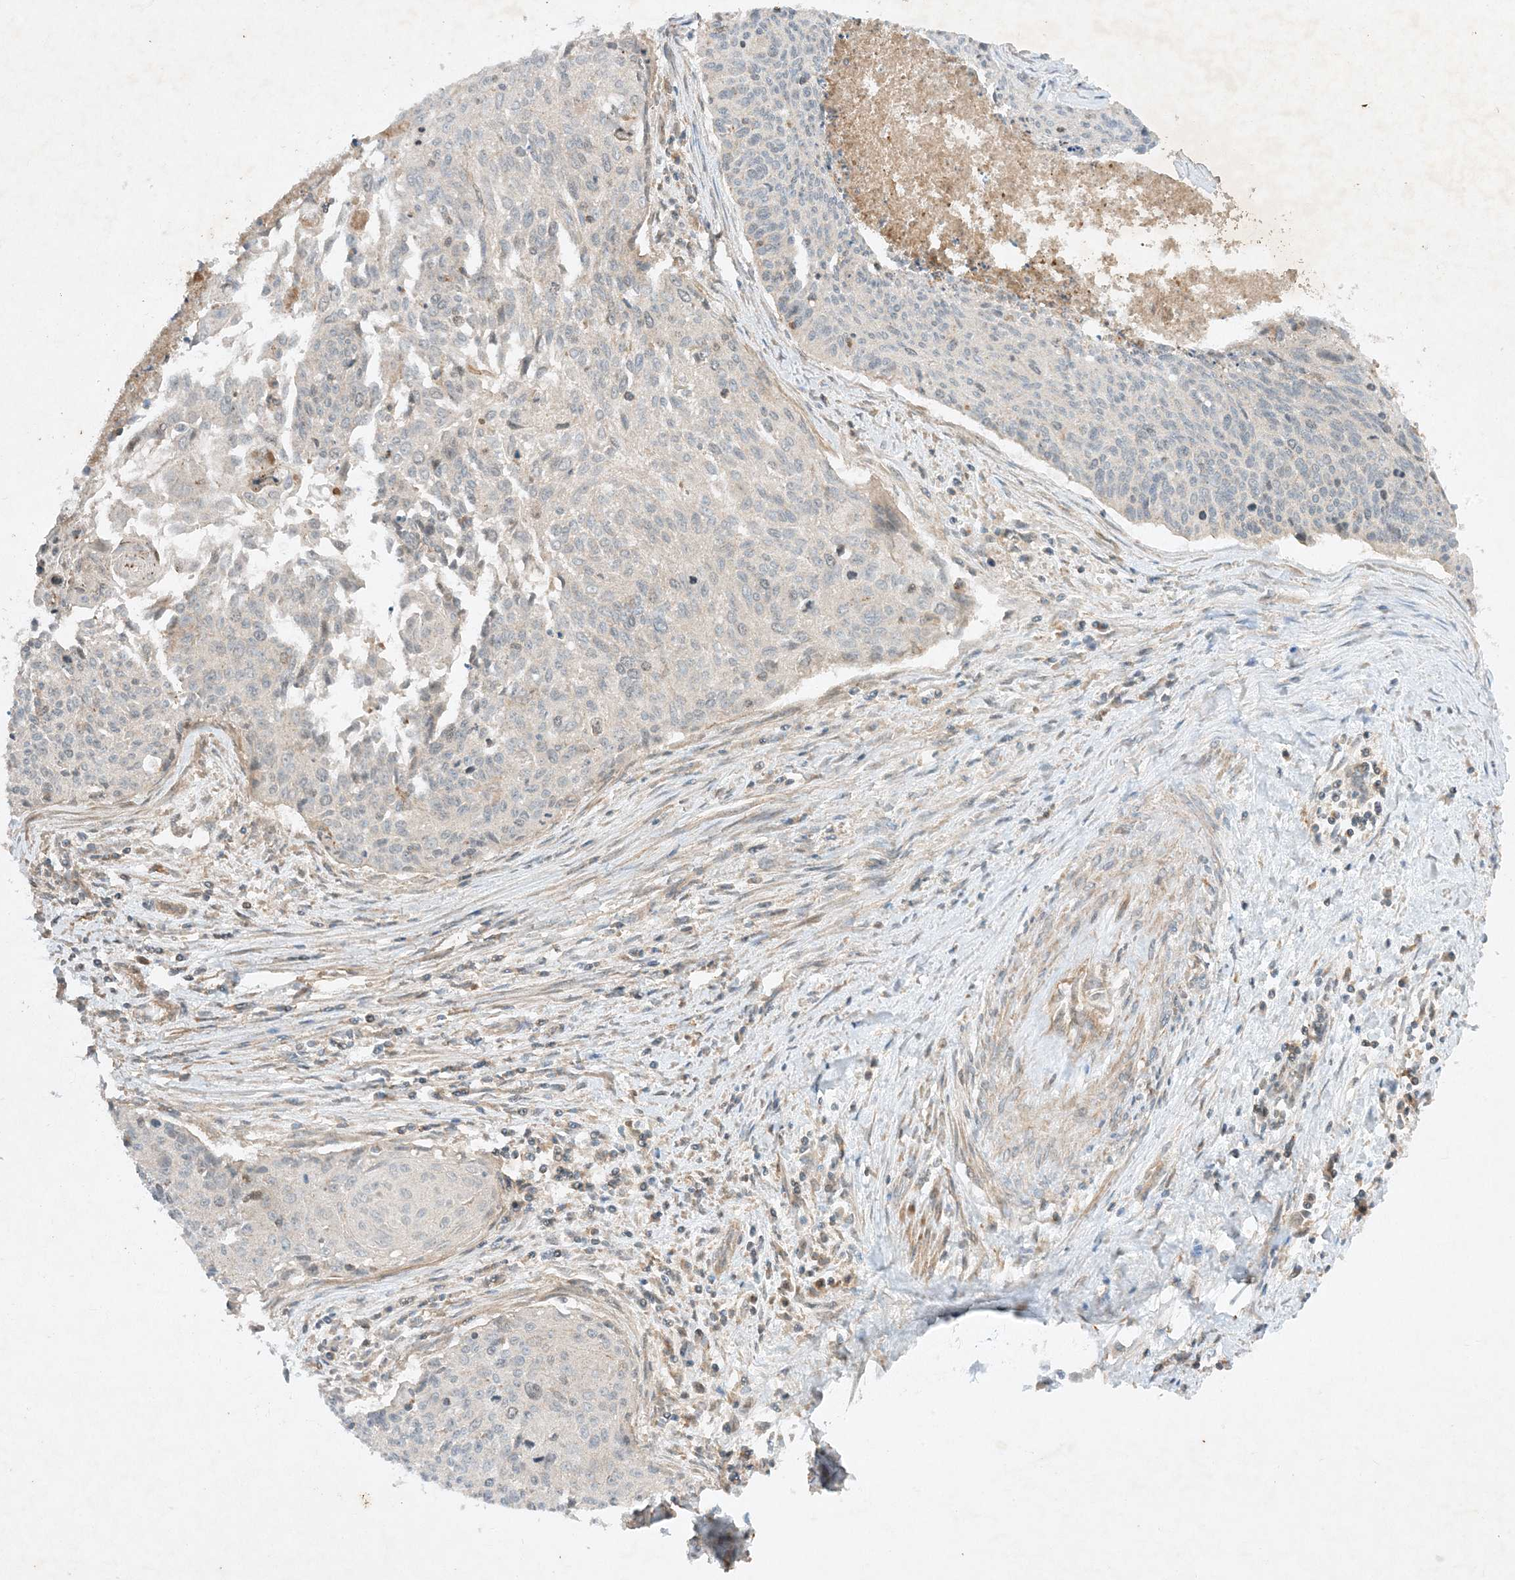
{"staining": {"intensity": "negative", "quantity": "none", "location": "none"}, "tissue": "cervical cancer", "cell_type": "Tumor cells", "image_type": "cancer", "snomed": [{"axis": "morphology", "description": "Squamous cell carcinoma, NOS"}, {"axis": "topography", "description": "Cervix"}], "caption": "Cervical cancer (squamous cell carcinoma) stained for a protein using IHC exhibits no expression tumor cells.", "gene": "XRN1", "patient": {"sex": "female", "age": 55}}